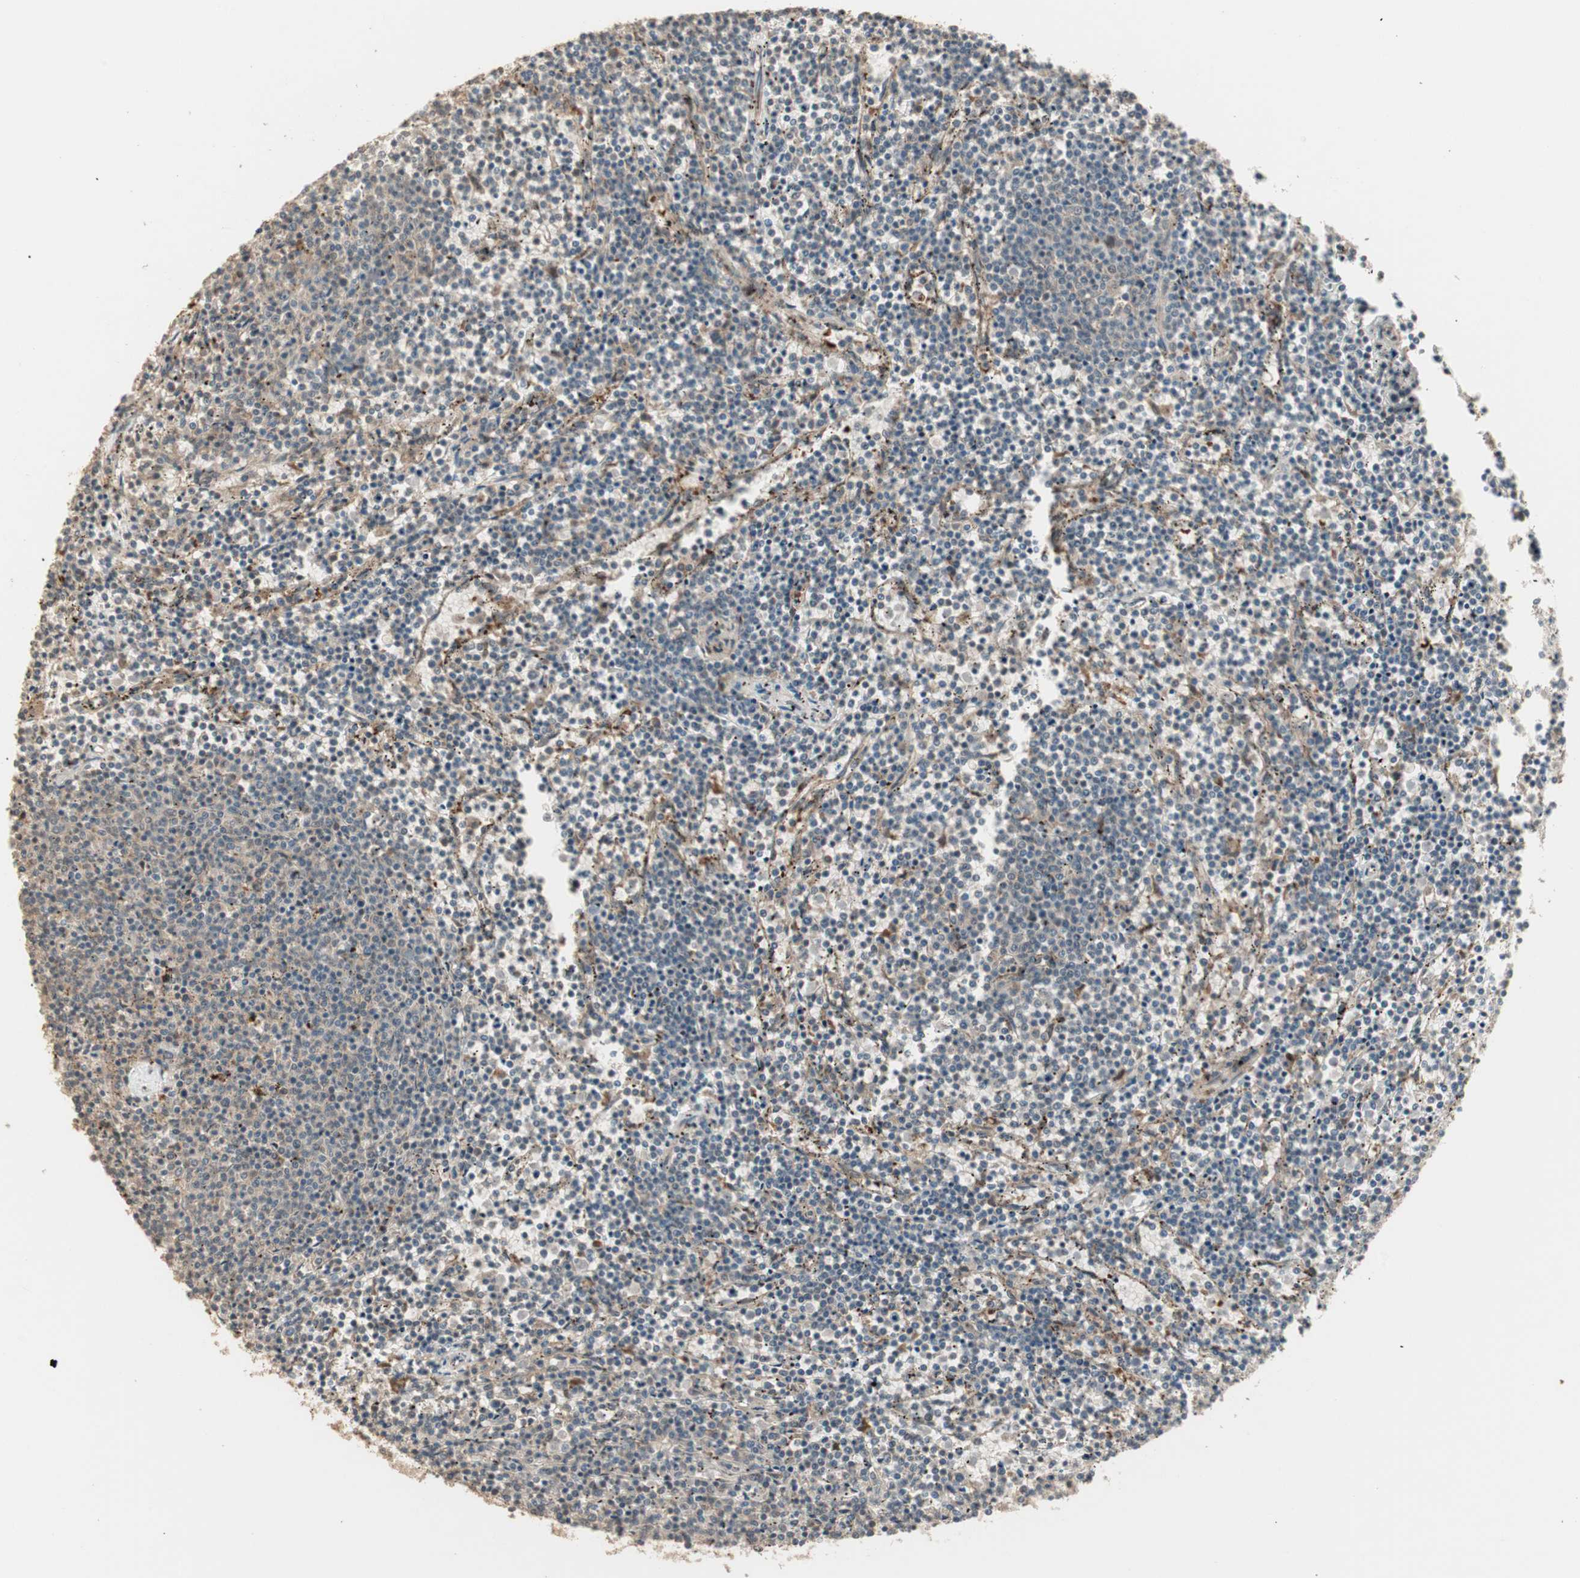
{"staining": {"intensity": "weak", "quantity": "25%-75%", "location": "cytoplasmic/membranous"}, "tissue": "lymphoma", "cell_type": "Tumor cells", "image_type": "cancer", "snomed": [{"axis": "morphology", "description": "Malignant lymphoma, non-Hodgkin's type, Low grade"}, {"axis": "topography", "description": "Spleen"}], "caption": "This photomicrograph exhibits immunohistochemistry (IHC) staining of malignant lymphoma, non-Hodgkin's type (low-grade), with low weak cytoplasmic/membranous staining in about 25%-75% of tumor cells.", "gene": "ZSCAN31", "patient": {"sex": "female", "age": 50}}